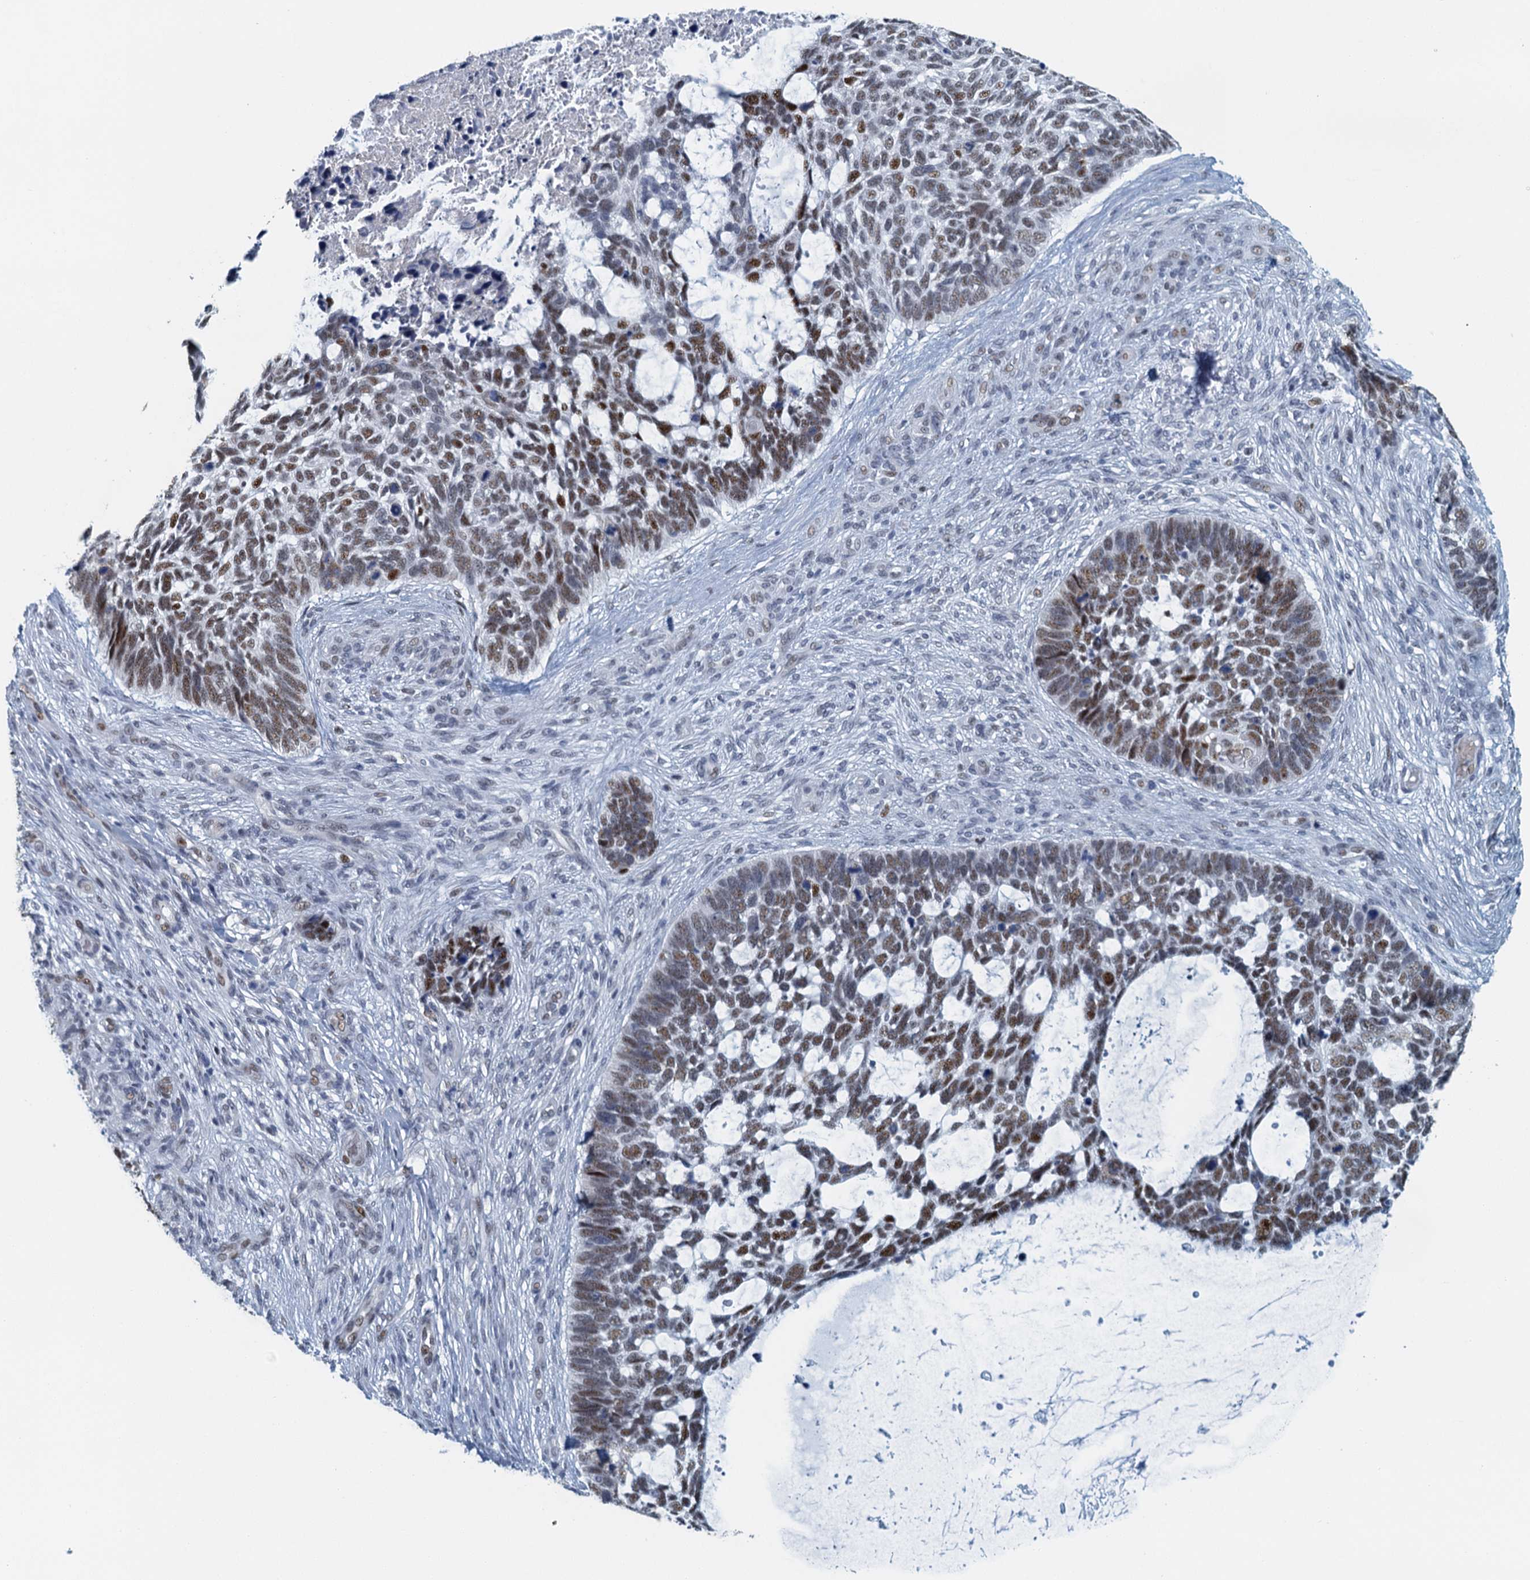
{"staining": {"intensity": "moderate", "quantity": ">75%", "location": "nuclear"}, "tissue": "skin cancer", "cell_type": "Tumor cells", "image_type": "cancer", "snomed": [{"axis": "morphology", "description": "Basal cell carcinoma"}, {"axis": "topography", "description": "Skin"}], "caption": "Immunohistochemical staining of human skin basal cell carcinoma demonstrates medium levels of moderate nuclear protein expression in about >75% of tumor cells. The protein is shown in brown color, while the nuclei are stained blue.", "gene": "TTLL9", "patient": {"sex": "male", "age": 88}}